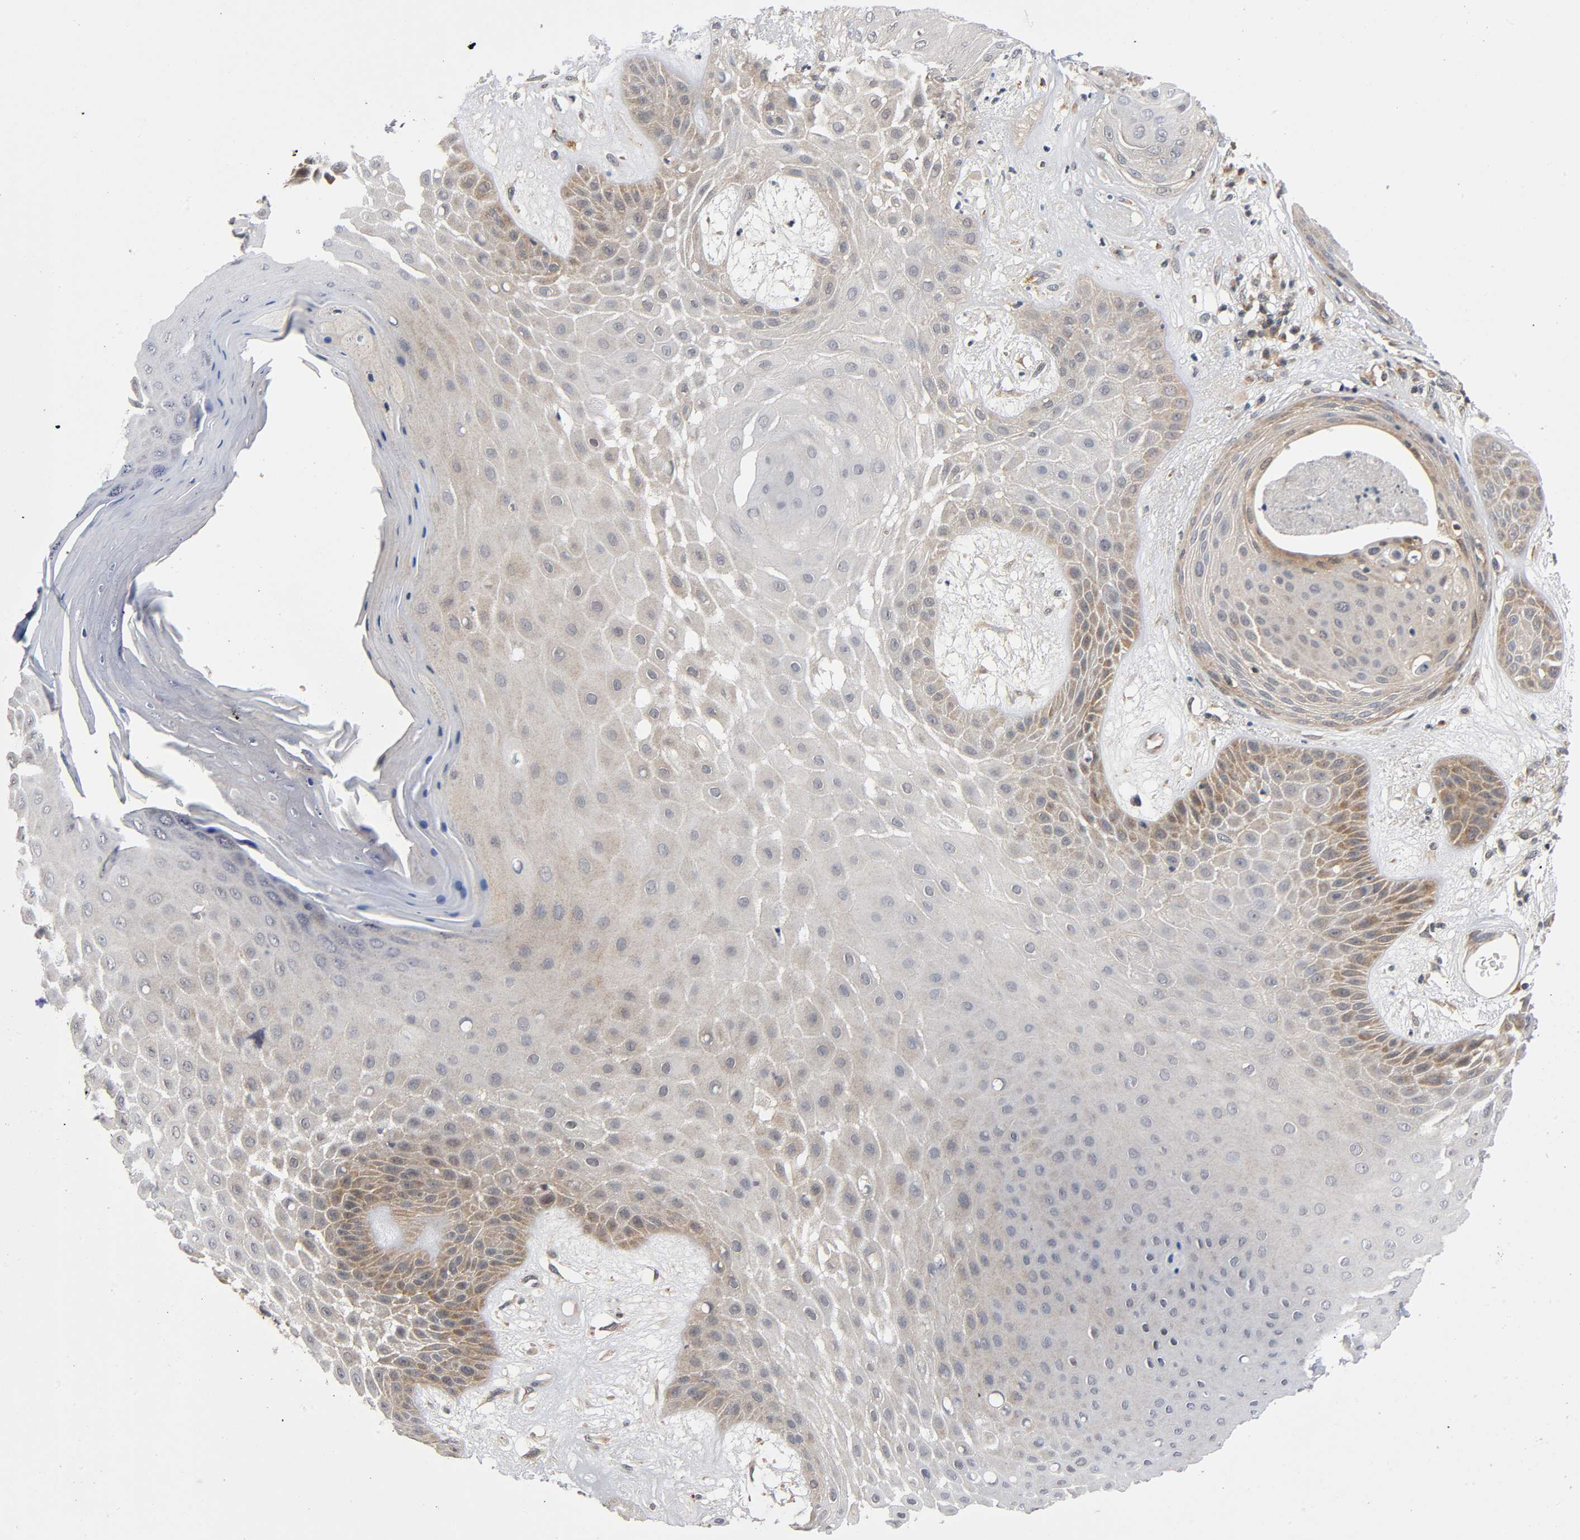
{"staining": {"intensity": "moderate", "quantity": "25%-75%", "location": "cytoplasmic/membranous"}, "tissue": "skin cancer", "cell_type": "Tumor cells", "image_type": "cancer", "snomed": [{"axis": "morphology", "description": "Squamous cell carcinoma, NOS"}, {"axis": "topography", "description": "Skin"}], "caption": "High-power microscopy captured an immunohistochemistry photomicrograph of squamous cell carcinoma (skin), revealing moderate cytoplasmic/membranous staining in approximately 25%-75% of tumor cells. Immunohistochemistry stains the protein of interest in brown and the nuclei are stained blue.", "gene": "MAPK8", "patient": {"sex": "male", "age": 65}}